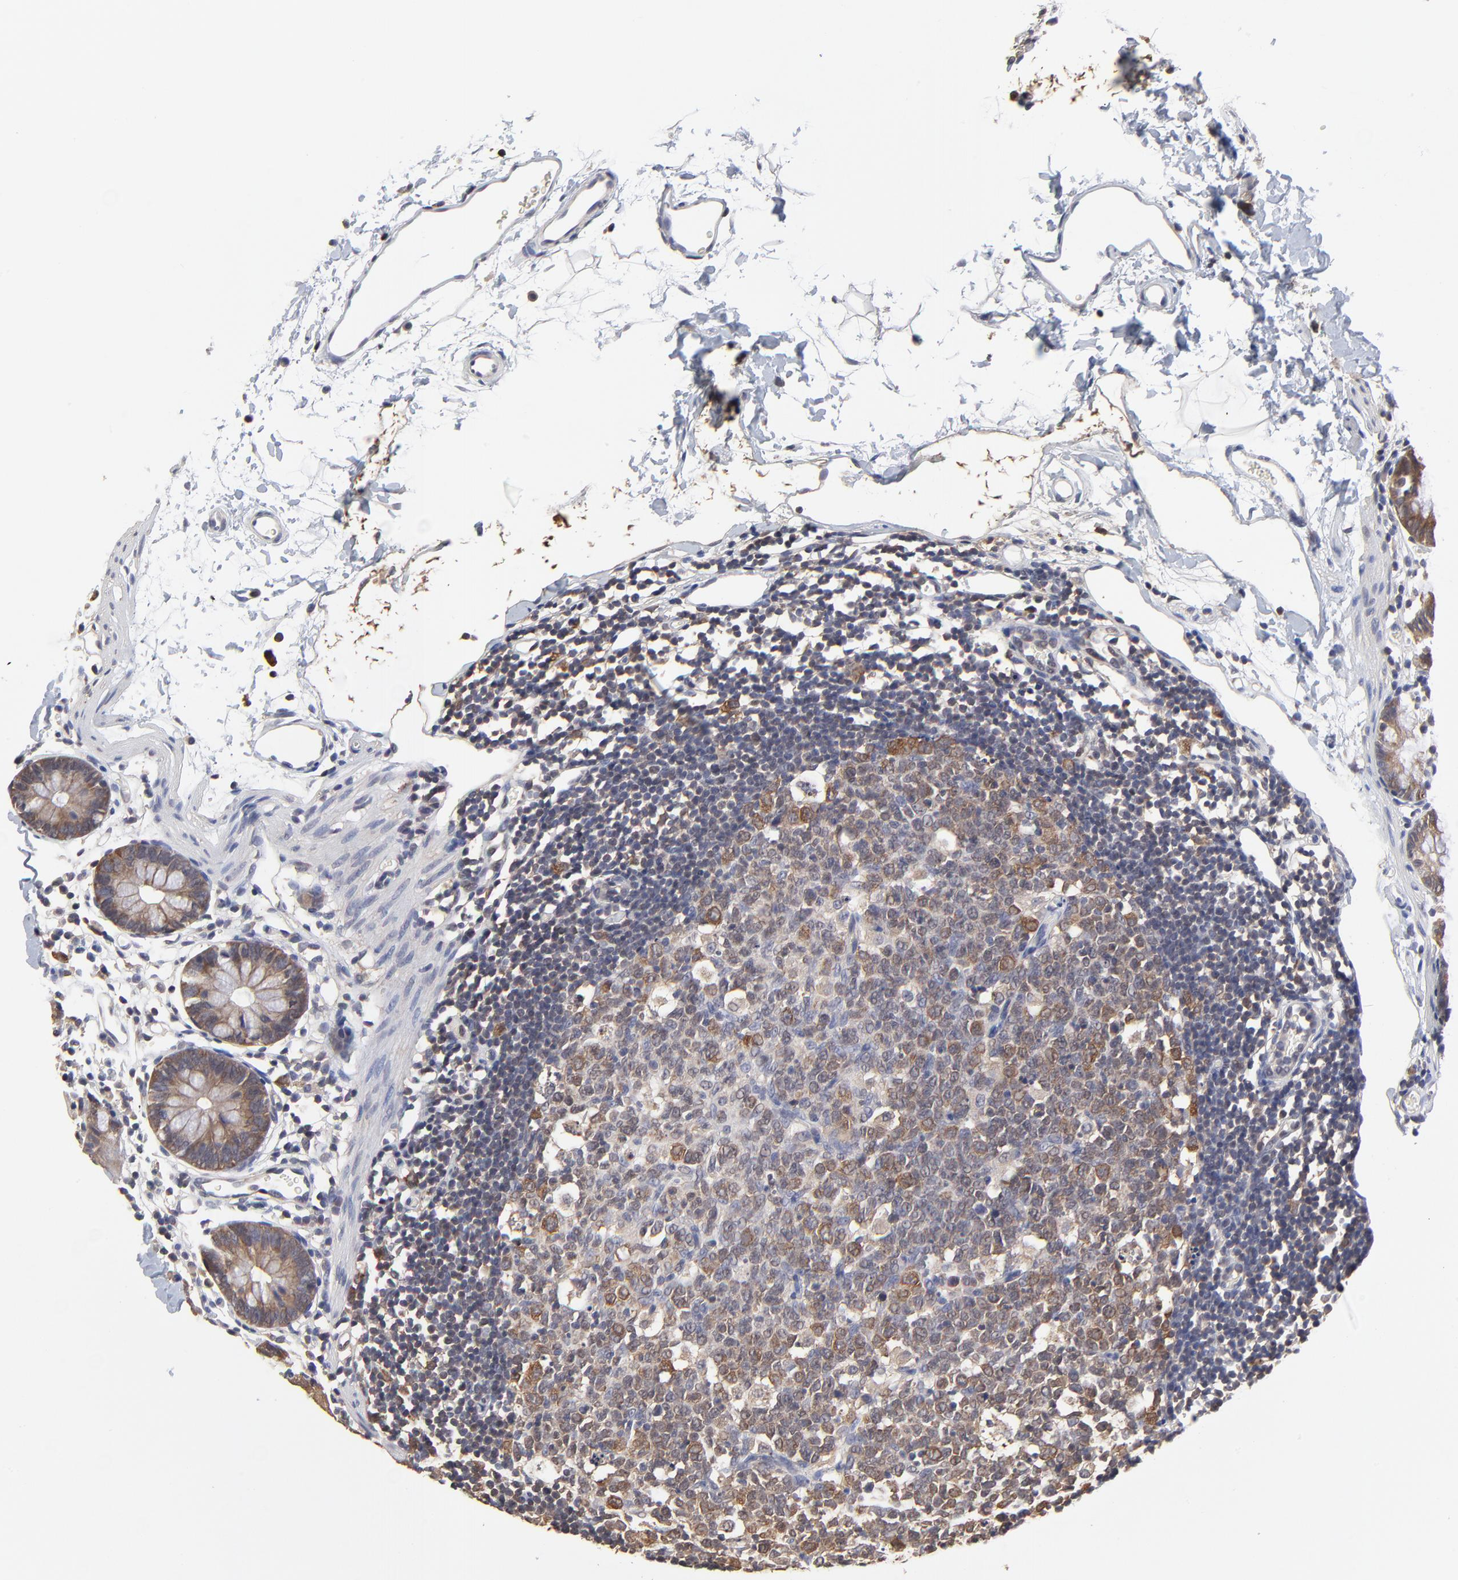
{"staining": {"intensity": "negative", "quantity": "none", "location": "none"}, "tissue": "colon", "cell_type": "Endothelial cells", "image_type": "normal", "snomed": [{"axis": "morphology", "description": "Normal tissue, NOS"}, {"axis": "topography", "description": "Colon"}], "caption": "Immunohistochemical staining of normal human colon reveals no significant expression in endothelial cells. The staining was performed using DAB (3,3'-diaminobenzidine) to visualize the protein expression in brown, while the nuclei were stained in blue with hematoxylin (Magnification: 20x).", "gene": "CCT2", "patient": {"sex": "male", "age": 14}}